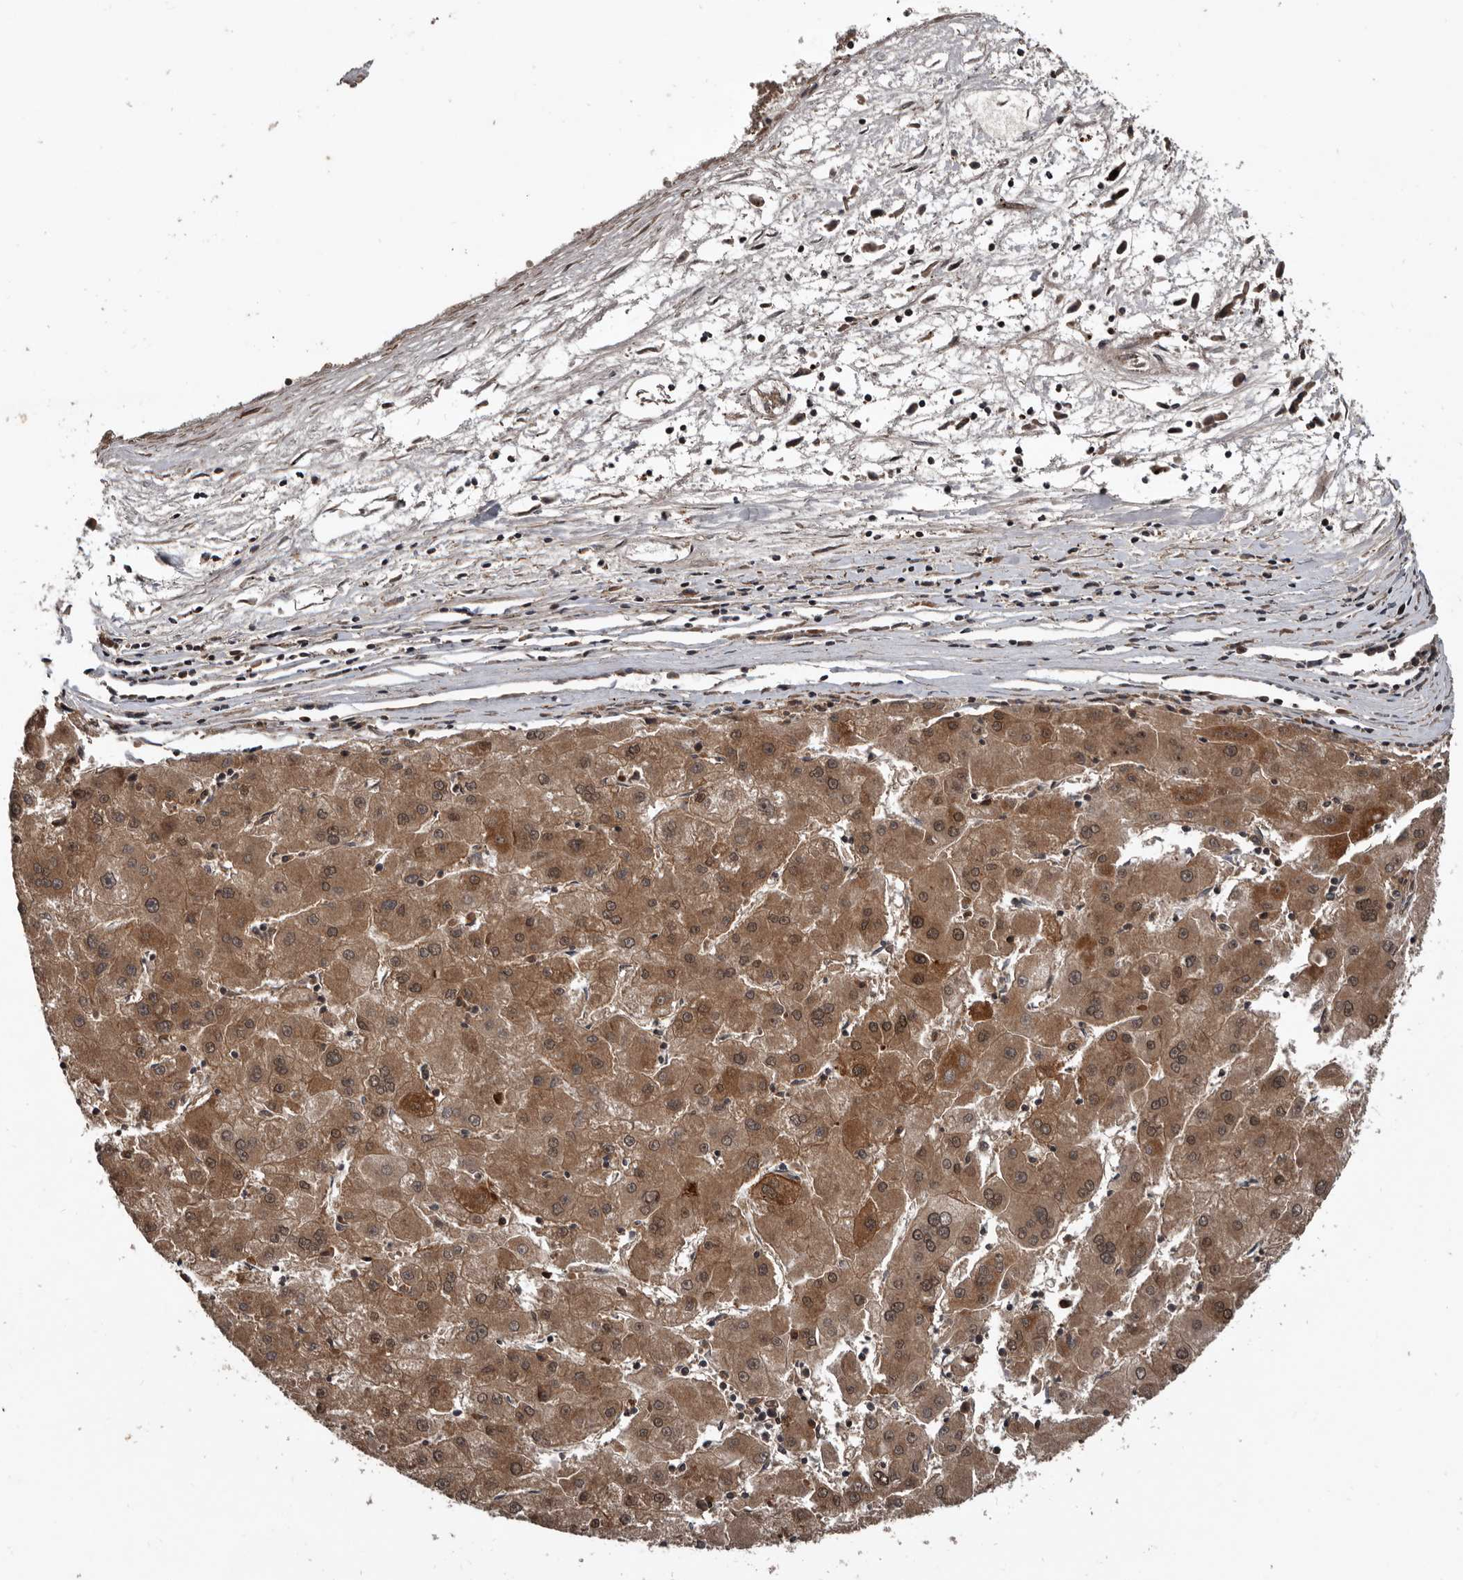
{"staining": {"intensity": "strong", "quantity": ">75%", "location": "cytoplasmic/membranous,nuclear"}, "tissue": "liver cancer", "cell_type": "Tumor cells", "image_type": "cancer", "snomed": [{"axis": "morphology", "description": "Carcinoma, Hepatocellular, NOS"}, {"axis": "topography", "description": "Liver"}], "caption": "Hepatocellular carcinoma (liver) stained for a protein (brown) shows strong cytoplasmic/membranous and nuclear positive expression in about >75% of tumor cells.", "gene": "CCDC190", "patient": {"sex": "male", "age": 72}}